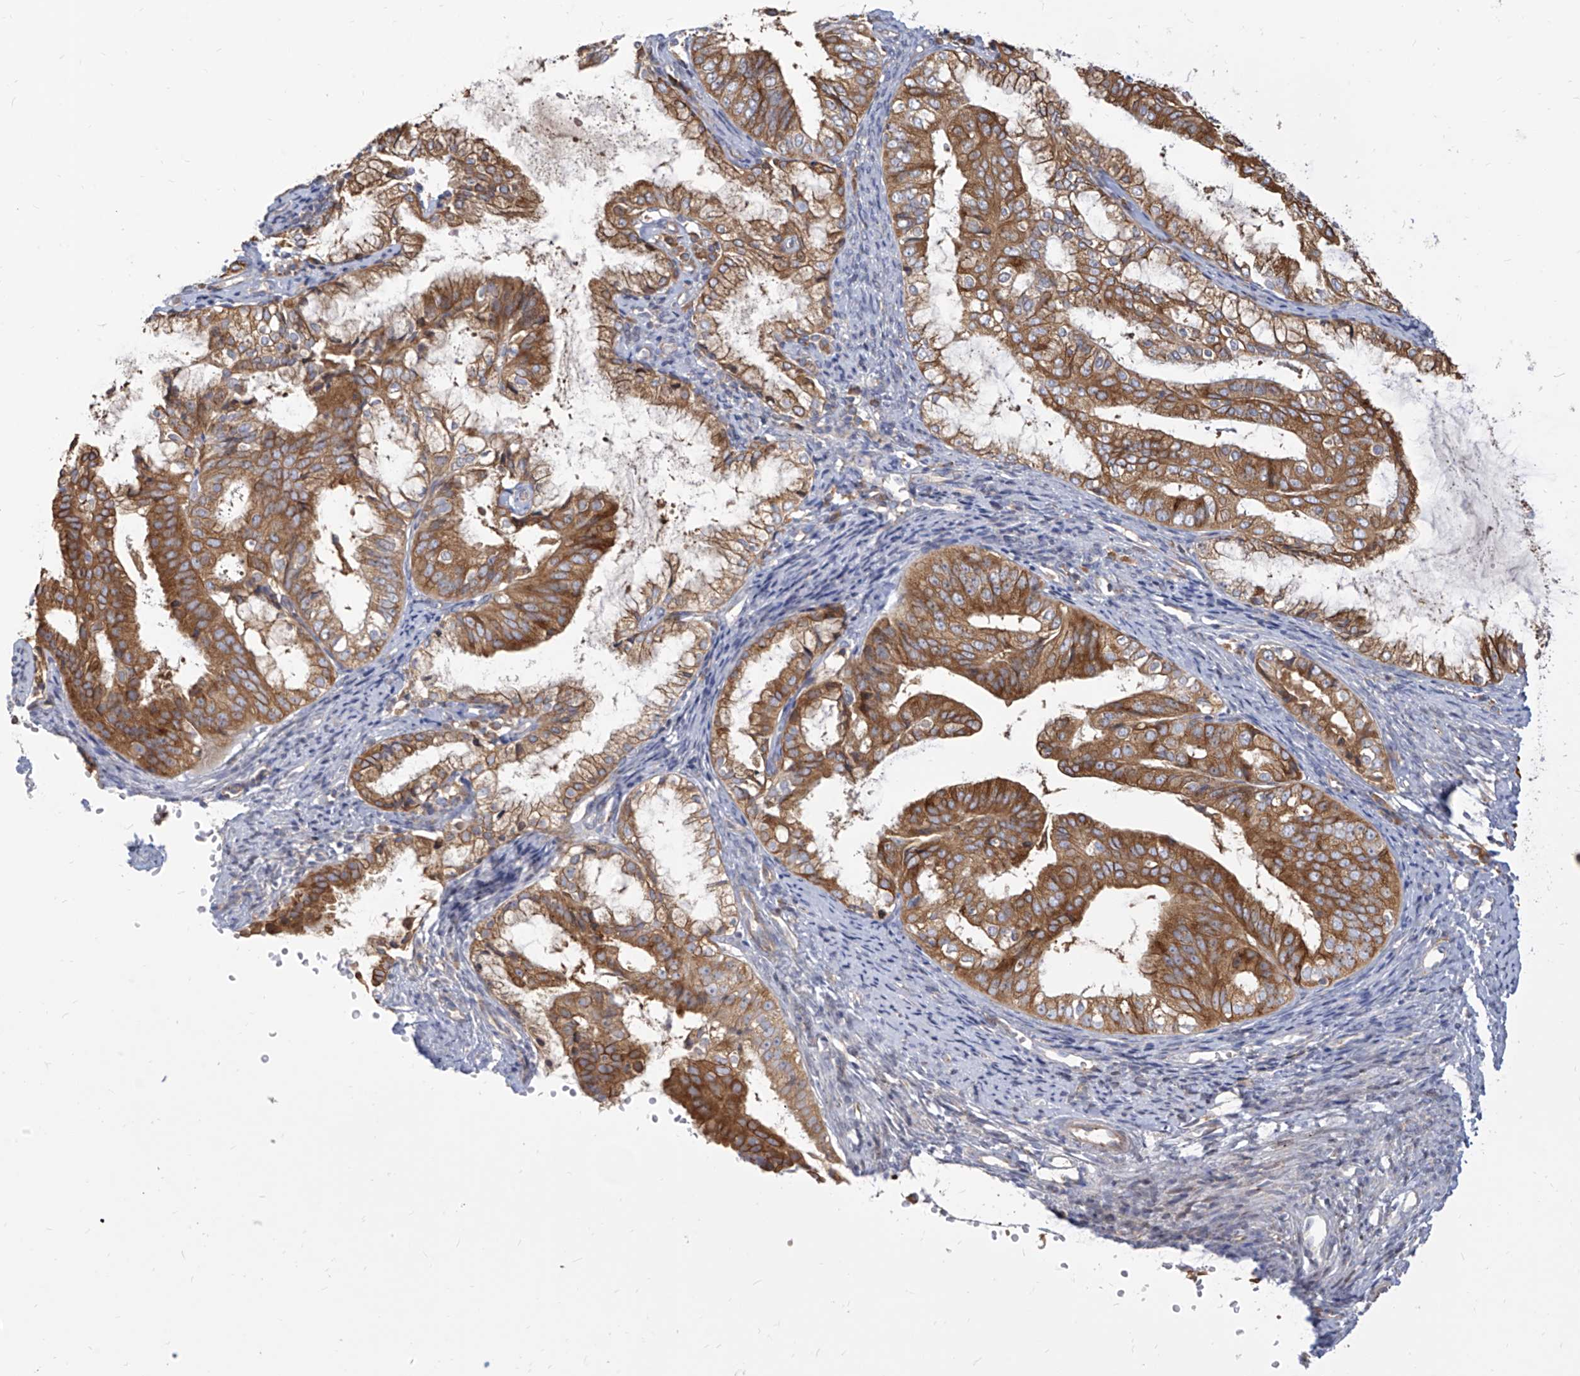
{"staining": {"intensity": "strong", "quantity": ">75%", "location": "cytoplasmic/membranous"}, "tissue": "endometrial cancer", "cell_type": "Tumor cells", "image_type": "cancer", "snomed": [{"axis": "morphology", "description": "Adenocarcinoma, NOS"}, {"axis": "topography", "description": "Endometrium"}], "caption": "Tumor cells demonstrate strong cytoplasmic/membranous positivity in approximately >75% of cells in endometrial cancer (adenocarcinoma). The protein is stained brown, and the nuclei are stained in blue (DAB IHC with brightfield microscopy, high magnification).", "gene": "FAM83B", "patient": {"sex": "female", "age": 63}}